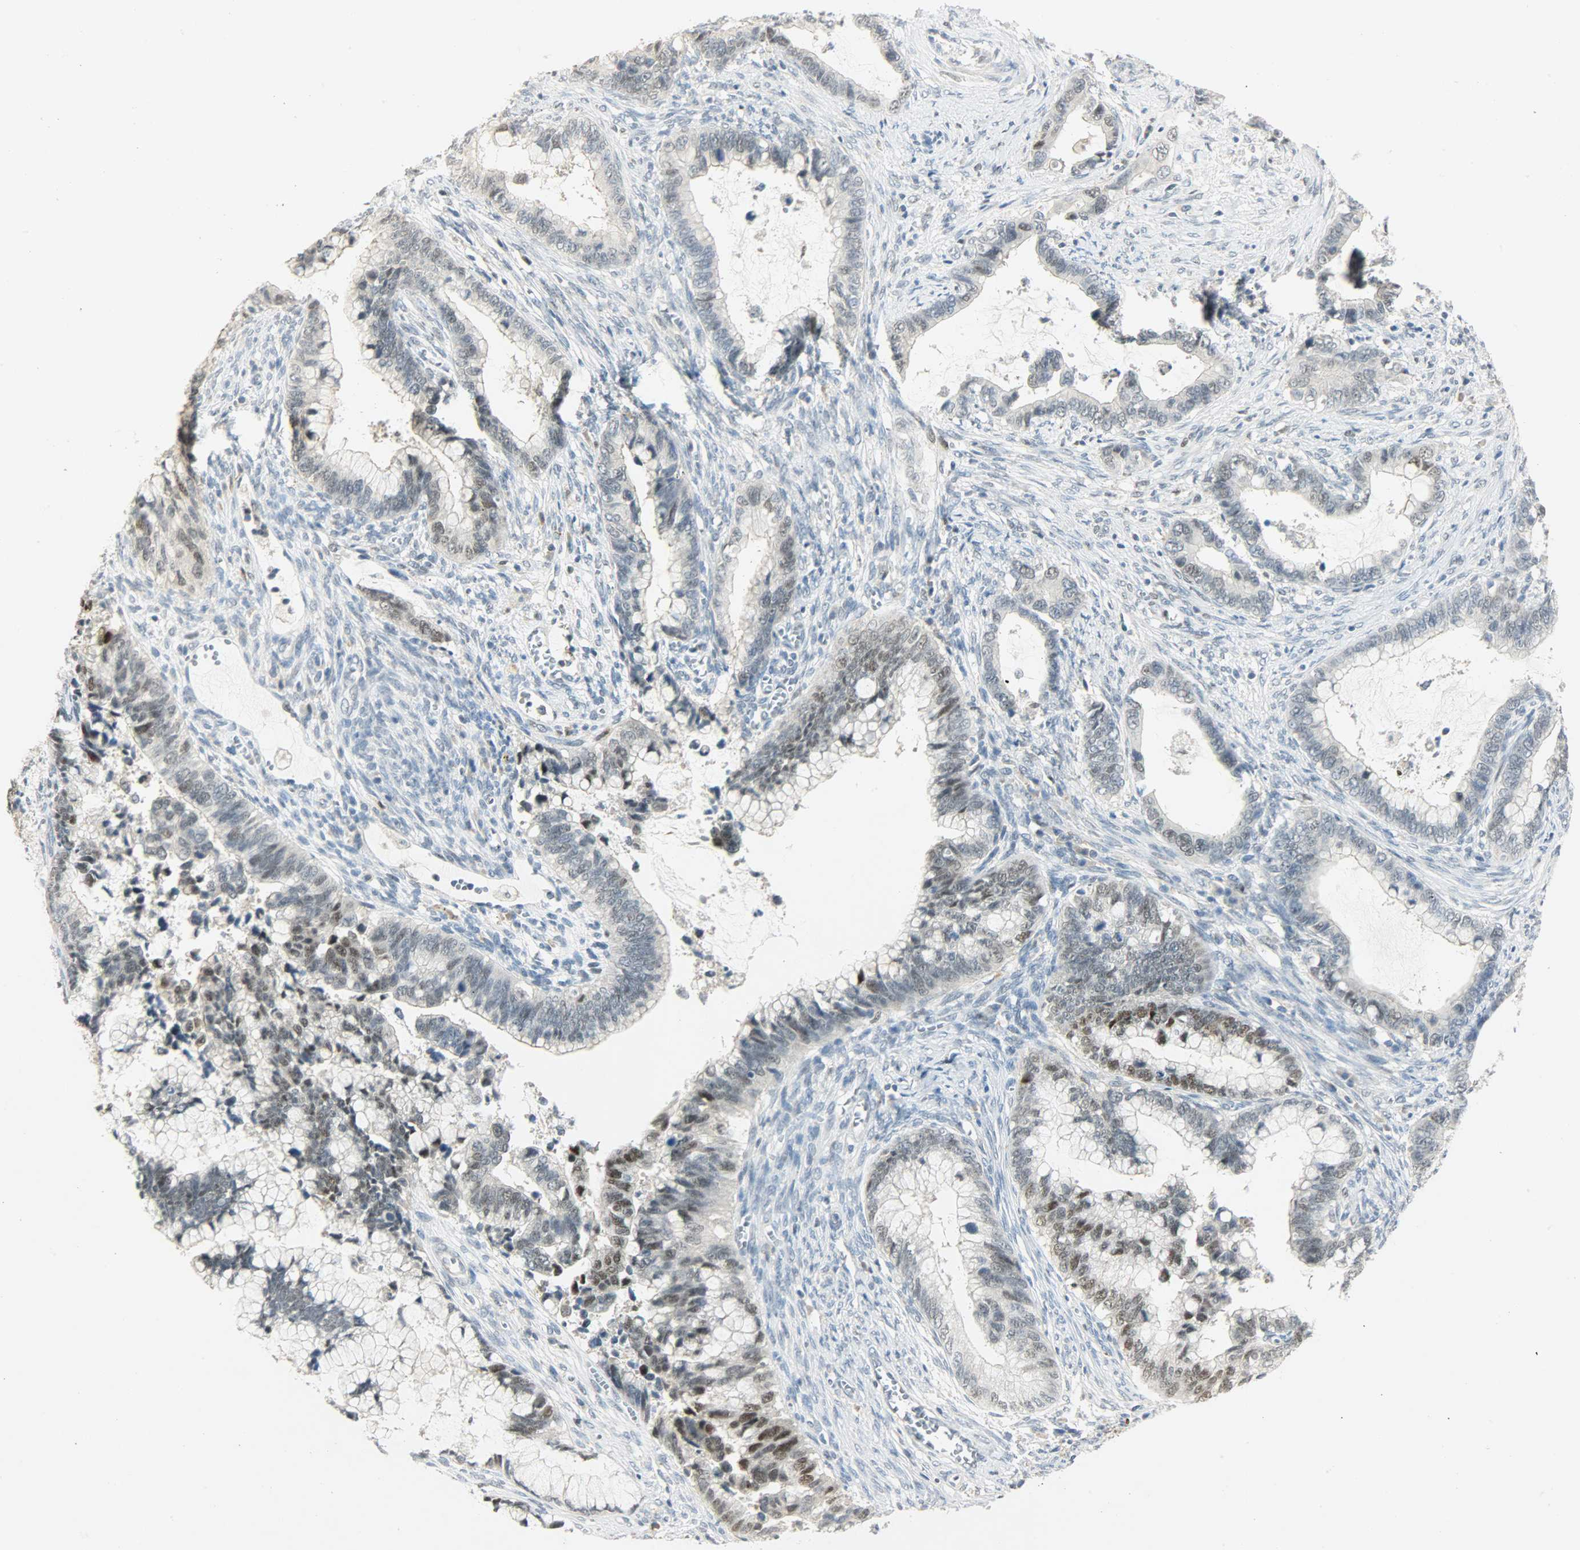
{"staining": {"intensity": "moderate", "quantity": "<25%", "location": "nuclear"}, "tissue": "cervical cancer", "cell_type": "Tumor cells", "image_type": "cancer", "snomed": [{"axis": "morphology", "description": "Adenocarcinoma, NOS"}, {"axis": "topography", "description": "Cervix"}], "caption": "Cervical adenocarcinoma stained for a protein exhibits moderate nuclear positivity in tumor cells. The staining is performed using DAB brown chromogen to label protein expression. The nuclei are counter-stained blue using hematoxylin.", "gene": "PPARG", "patient": {"sex": "female", "age": 44}}